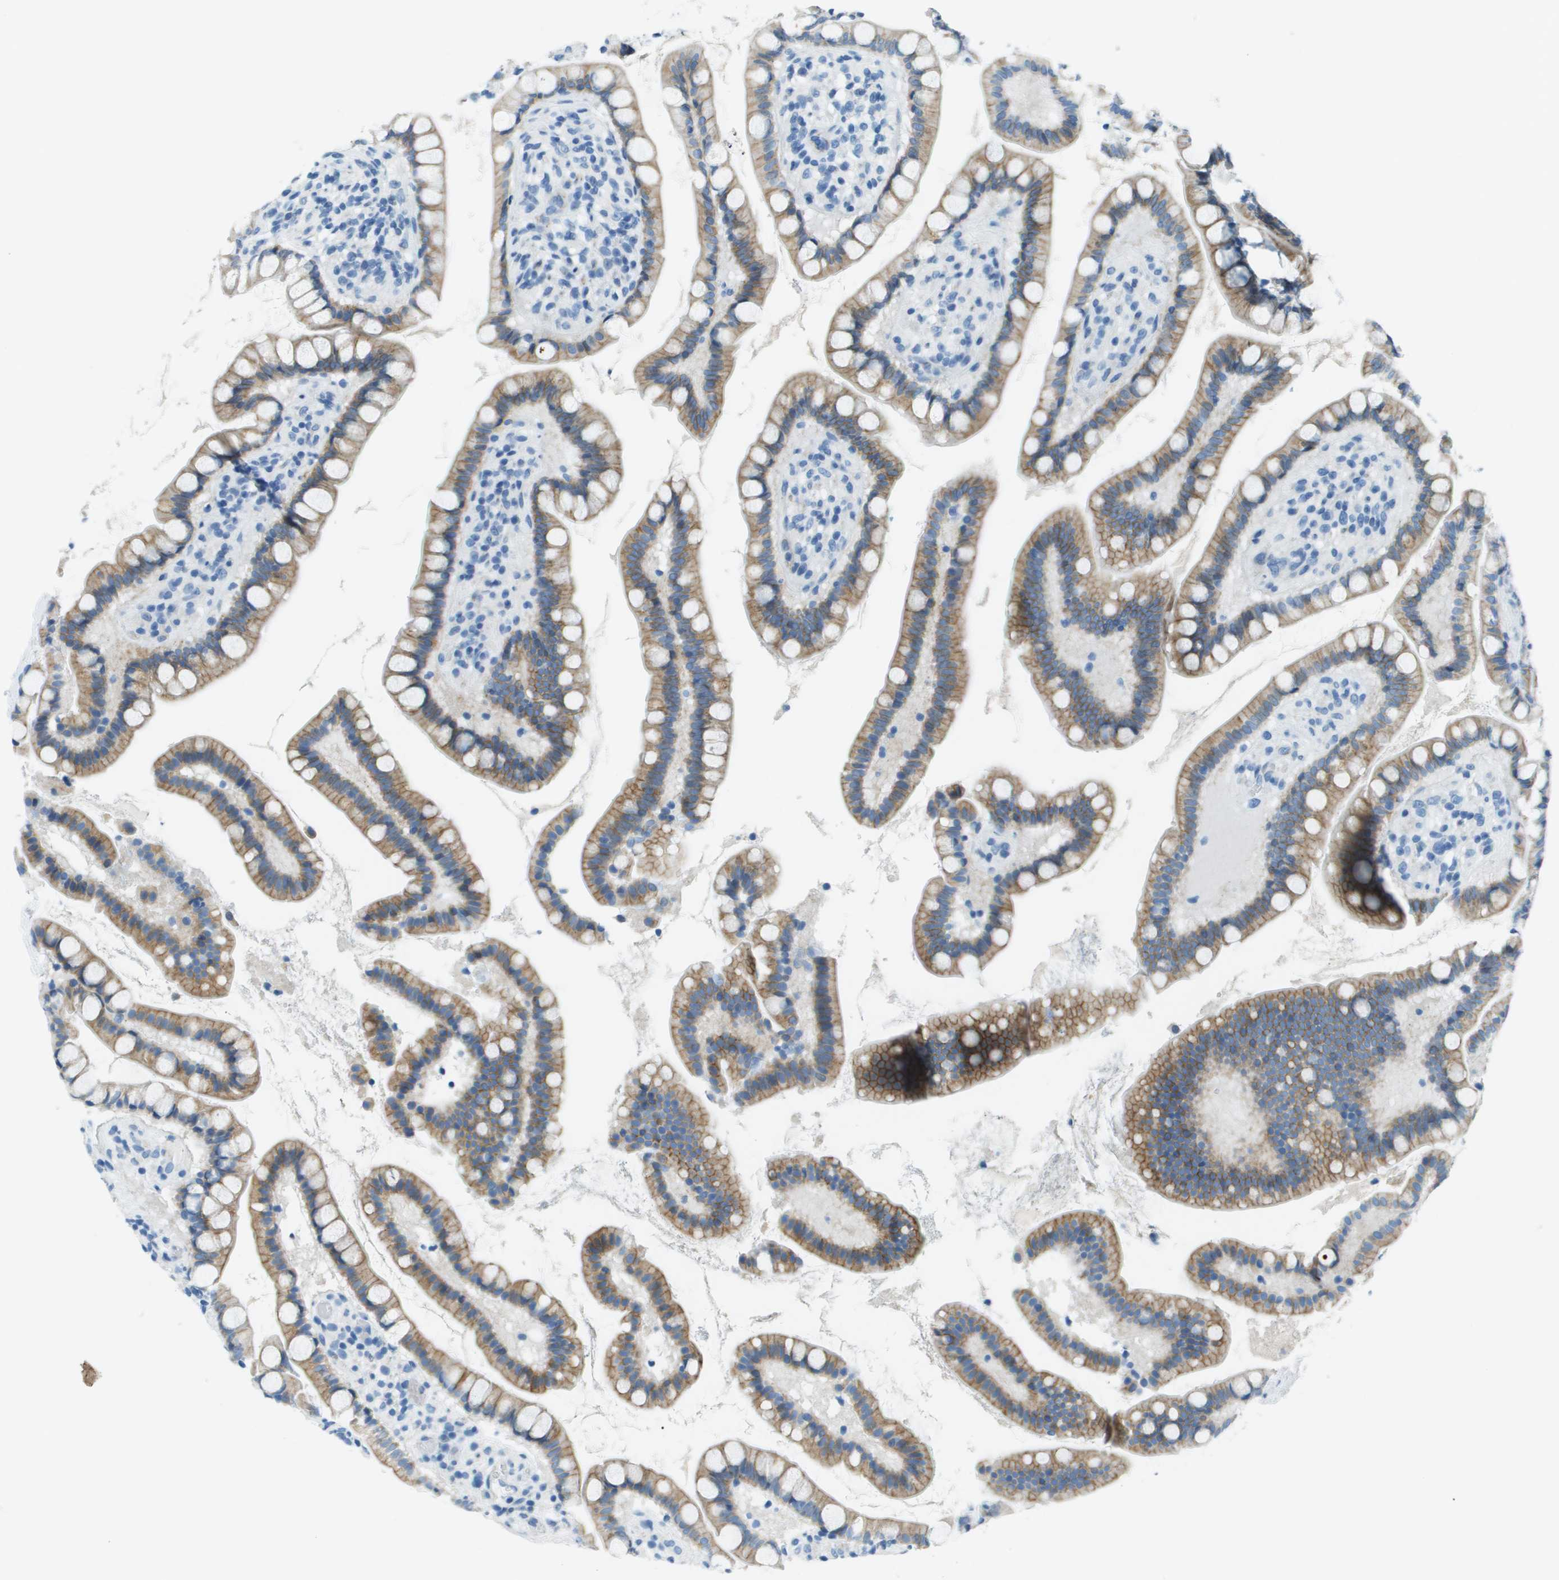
{"staining": {"intensity": "weak", "quantity": "25%-75%", "location": "cytoplasmic/membranous"}, "tissue": "small intestine", "cell_type": "Glandular cells", "image_type": "normal", "snomed": [{"axis": "morphology", "description": "Normal tissue, NOS"}, {"axis": "topography", "description": "Small intestine"}], "caption": "The photomicrograph reveals immunohistochemical staining of unremarkable small intestine. There is weak cytoplasmic/membranous expression is appreciated in approximately 25%-75% of glandular cells.", "gene": "SLC16A10", "patient": {"sex": "female", "age": 84}}